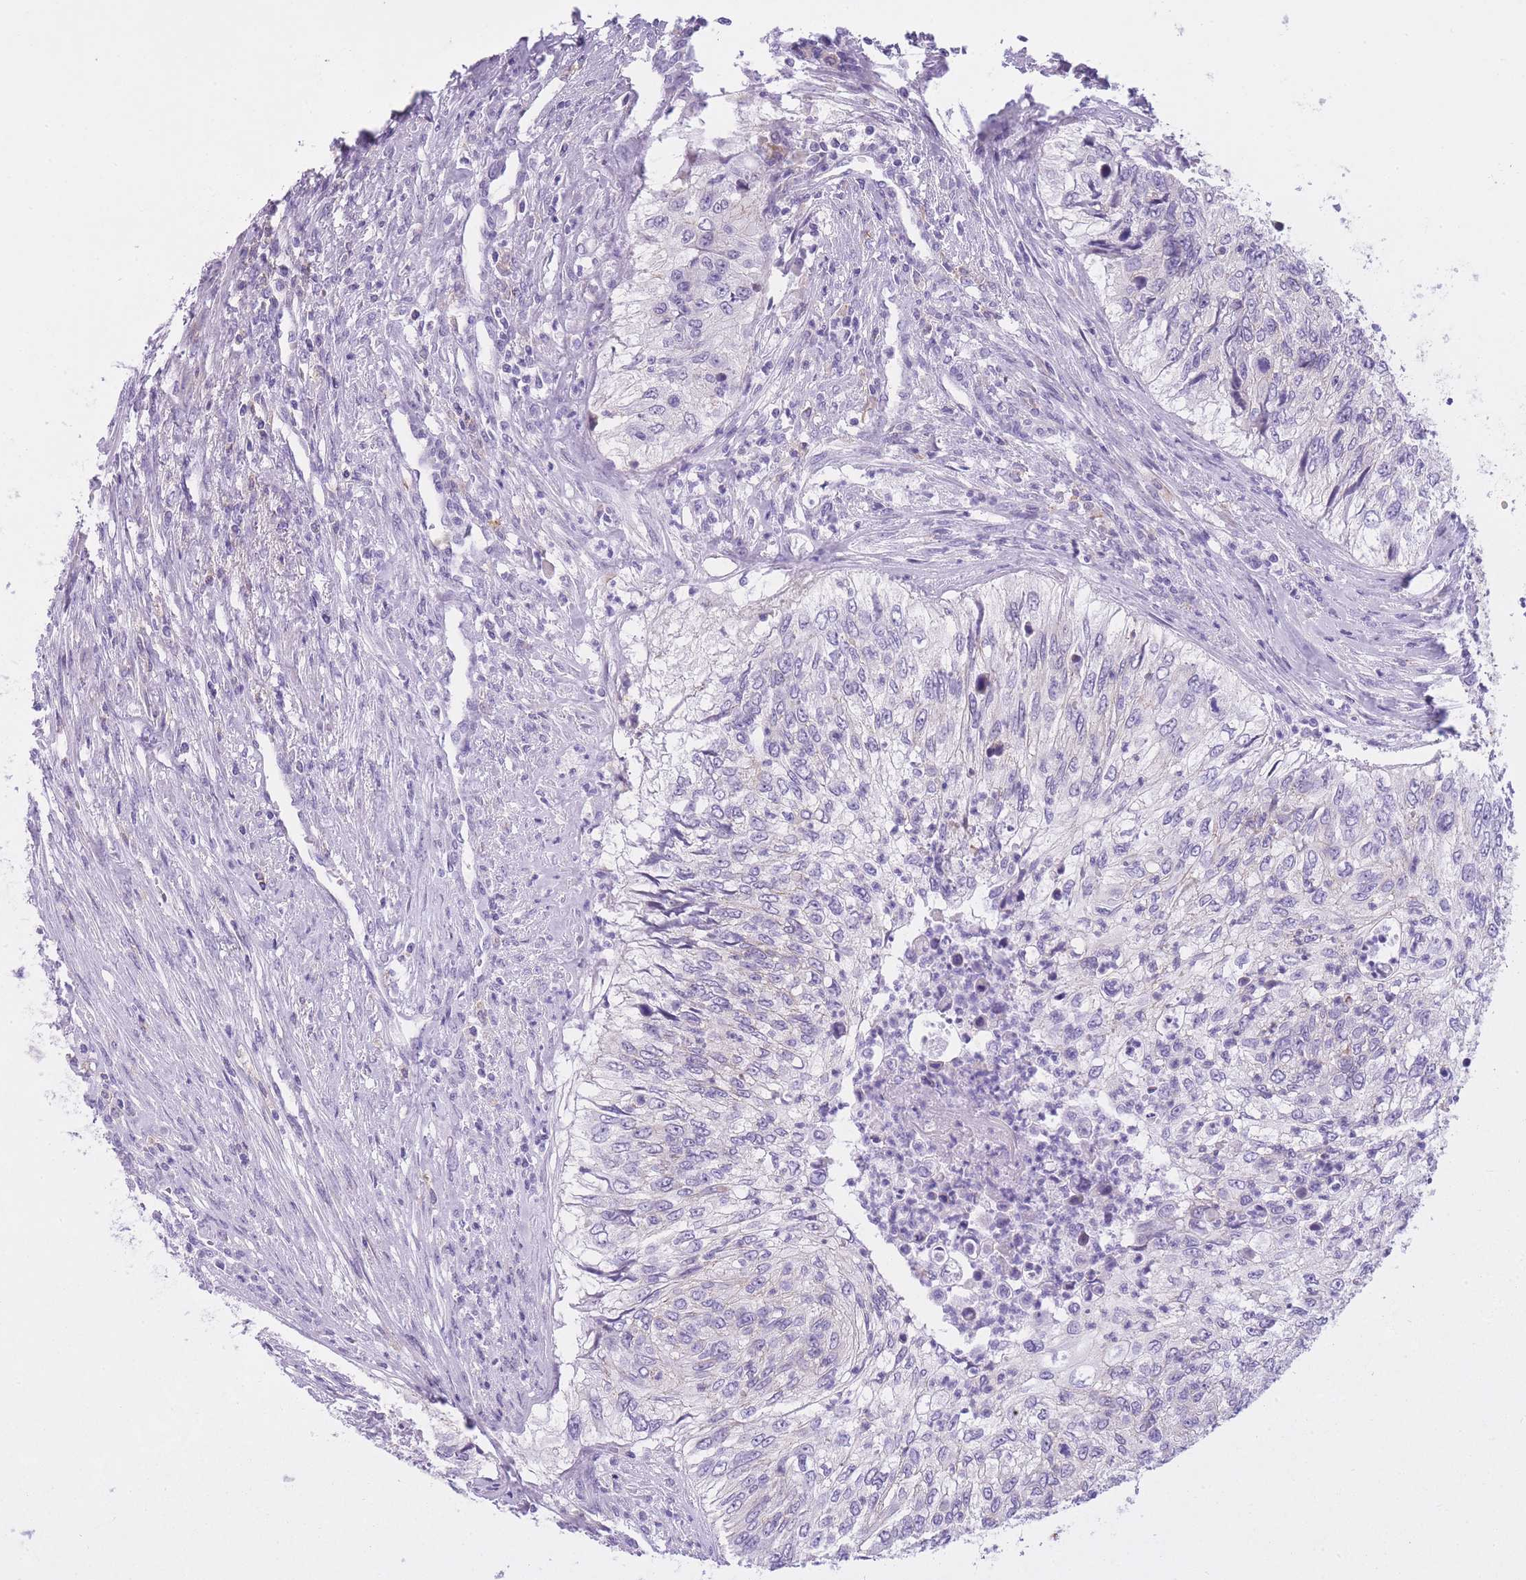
{"staining": {"intensity": "negative", "quantity": "none", "location": "none"}, "tissue": "urothelial cancer", "cell_type": "Tumor cells", "image_type": "cancer", "snomed": [{"axis": "morphology", "description": "Urothelial carcinoma, High grade"}, {"axis": "topography", "description": "Urinary bladder"}], "caption": "The photomicrograph demonstrates no staining of tumor cells in urothelial carcinoma (high-grade).", "gene": "RADX", "patient": {"sex": "female", "age": 60}}